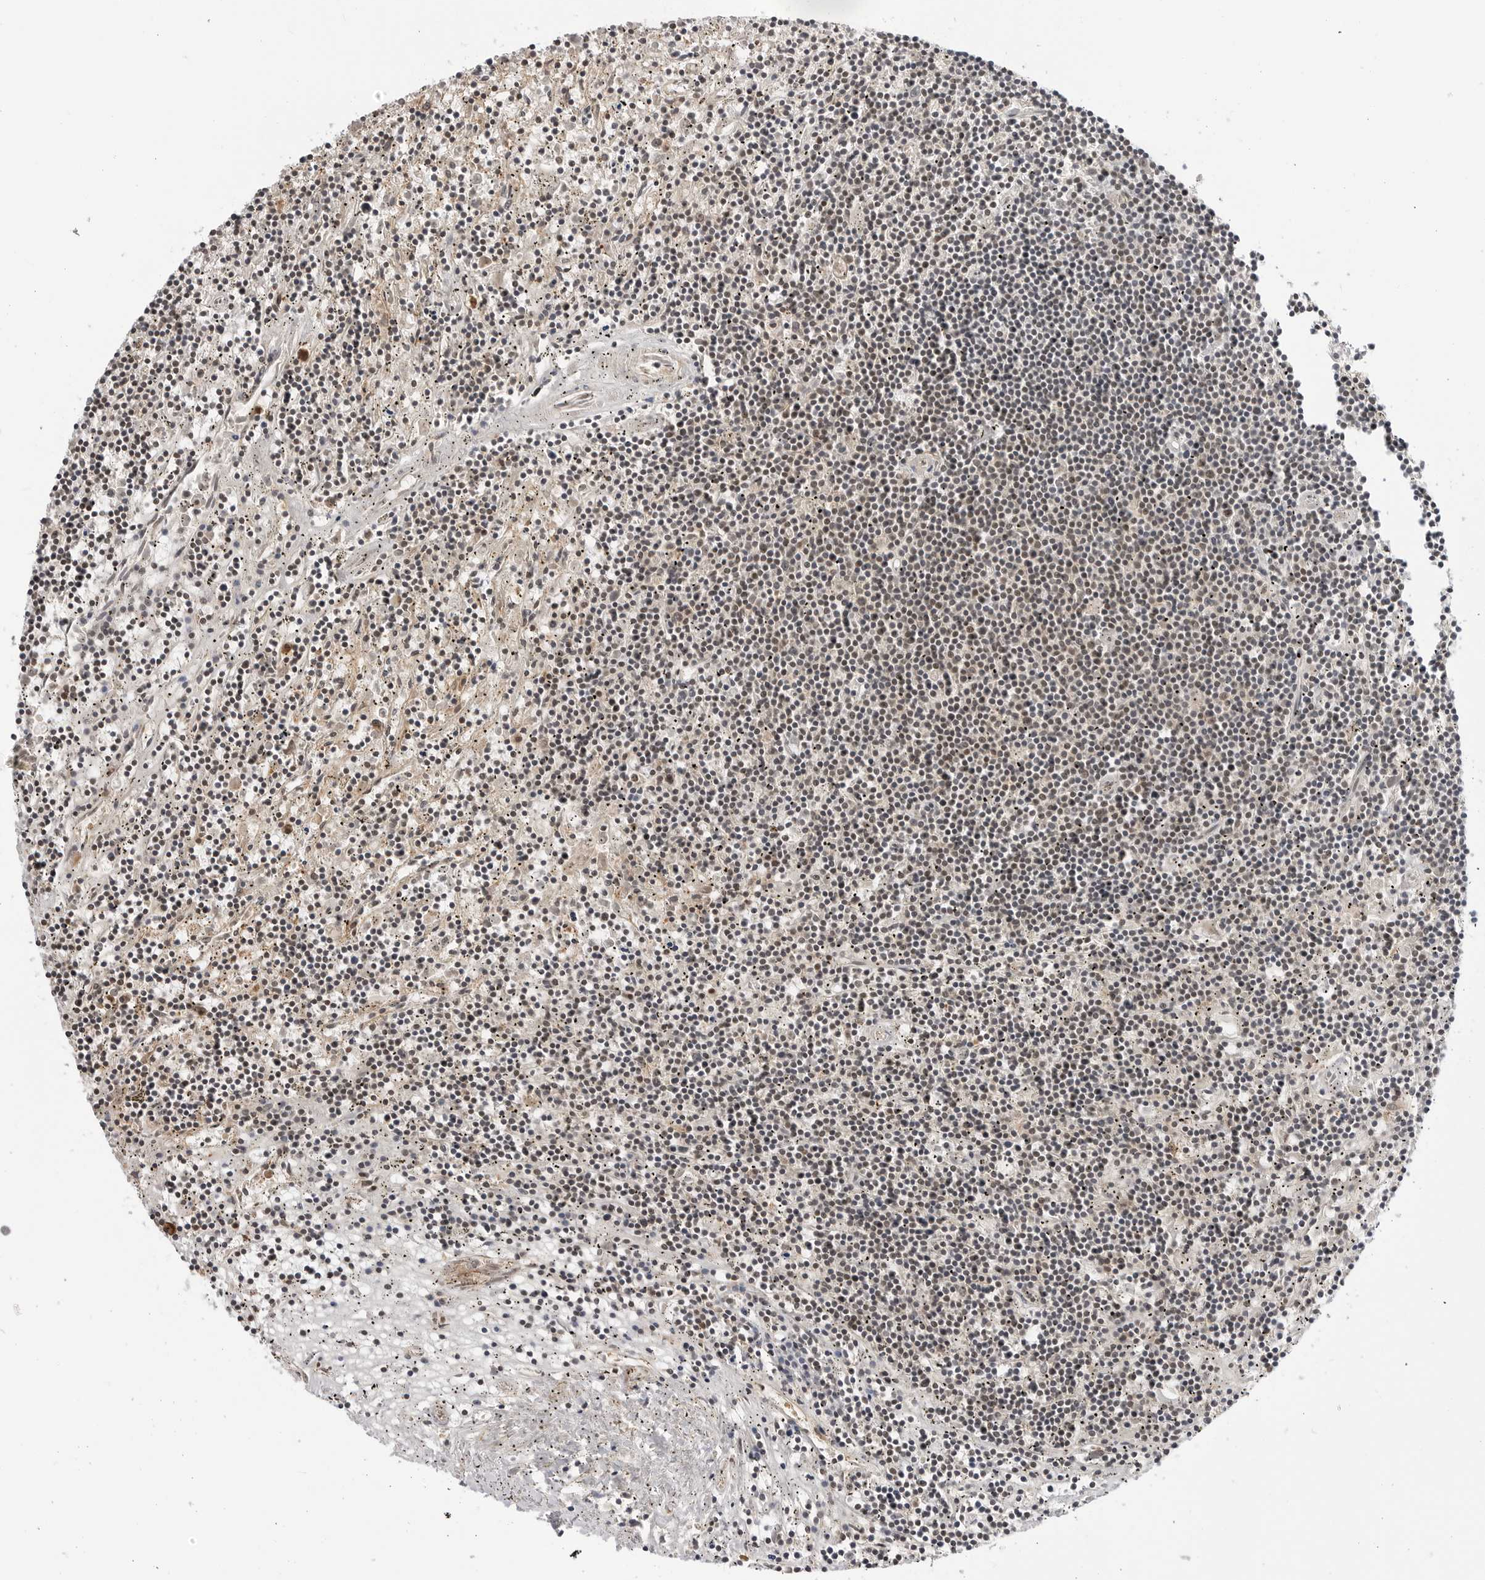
{"staining": {"intensity": "negative", "quantity": "none", "location": "none"}, "tissue": "lymphoma", "cell_type": "Tumor cells", "image_type": "cancer", "snomed": [{"axis": "morphology", "description": "Malignant lymphoma, non-Hodgkin's type, Low grade"}, {"axis": "topography", "description": "Spleen"}], "caption": "The image shows no significant staining in tumor cells of malignant lymphoma, non-Hodgkin's type (low-grade).", "gene": "C8orf33", "patient": {"sex": "male", "age": 76}}